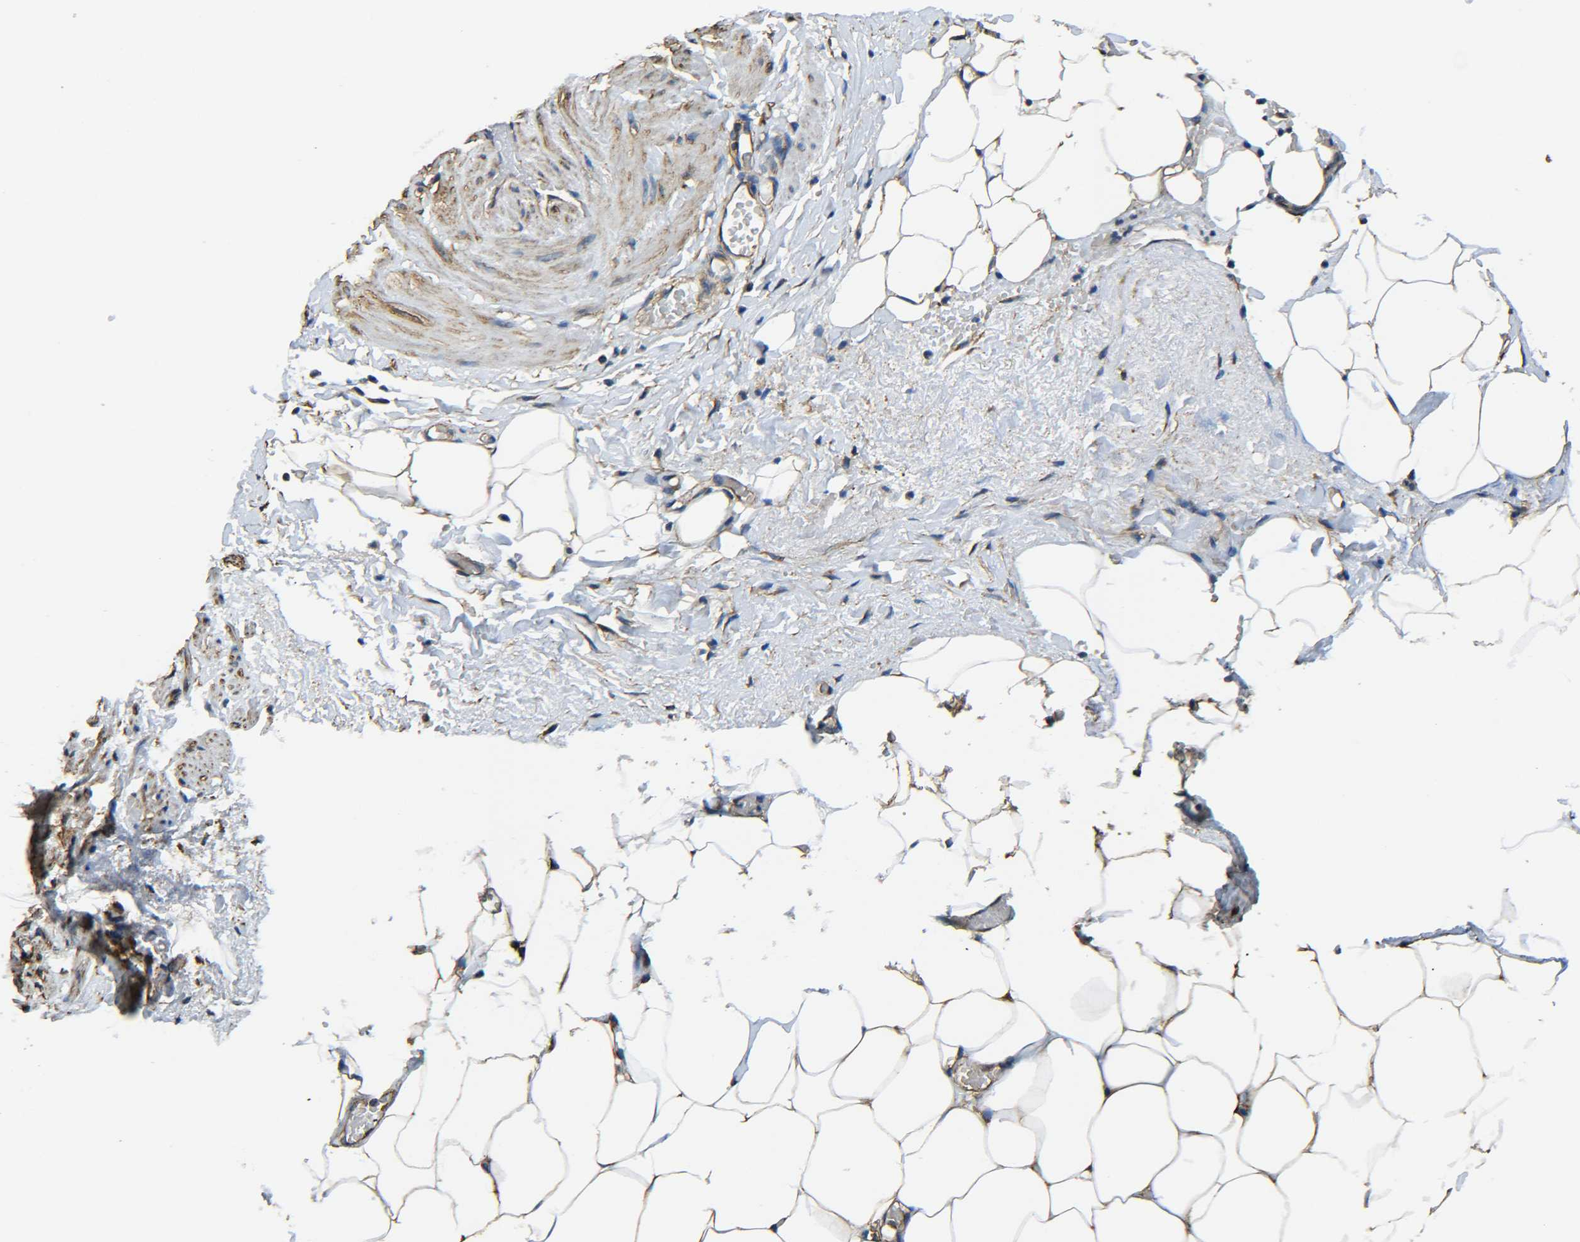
{"staining": {"intensity": "moderate", "quantity": ">75%", "location": "cytoplasmic/membranous"}, "tissue": "adipose tissue", "cell_type": "Adipocytes", "image_type": "normal", "snomed": [{"axis": "morphology", "description": "Normal tissue, NOS"}, {"axis": "topography", "description": "Soft tissue"}, {"axis": "topography", "description": "Vascular tissue"}], "caption": "Protein expression analysis of unremarkable adipose tissue demonstrates moderate cytoplasmic/membranous staining in approximately >75% of adipocytes. (DAB (3,3'-diaminobenzidine) = brown stain, brightfield microscopy at high magnification).", "gene": "TUBB", "patient": {"sex": "female", "age": 35}}